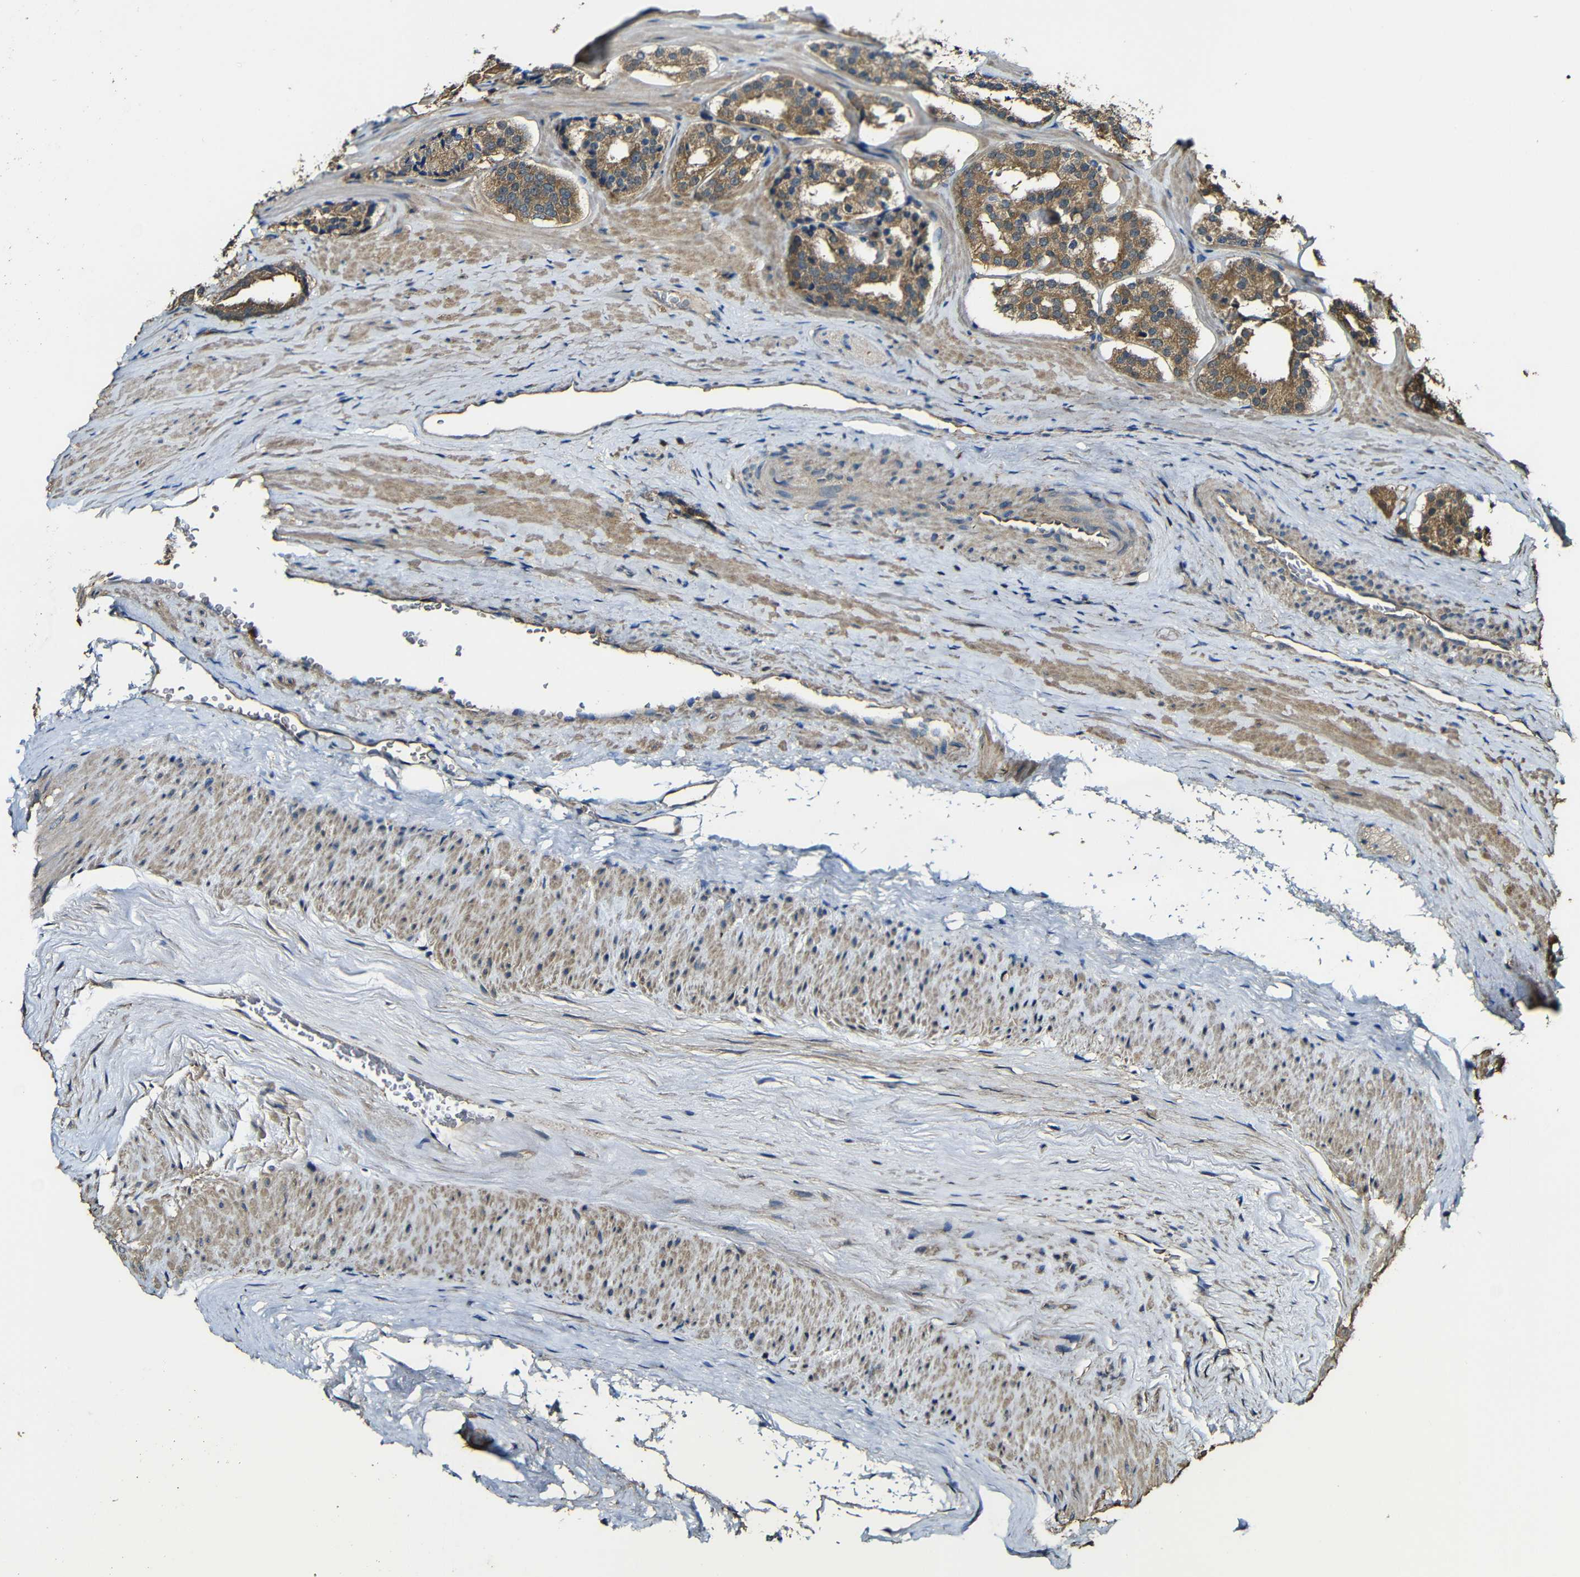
{"staining": {"intensity": "moderate", "quantity": ">75%", "location": "cytoplasmic/membranous"}, "tissue": "prostate cancer", "cell_type": "Tumor cells", "image_type": "cancer", "snomed": [{"axis": "morphology", "description": "Adenocarcinoma, High grade"}, {"axis": "topography", "description": "Prostate"}], "caption": "High-magnification brightfield microscopy of prostate high-grade adenocarcinoma stained with DAB (brown) and counterstained with hematoxylin (blue). tumor cells exhibit moderate cytoplasmic/membranous staining is present in about>75% of cells. (IHC, brightfield microscopy, high magnification).", "gene": "CASP8", "patient": {"sex": "male", "age": 60}}